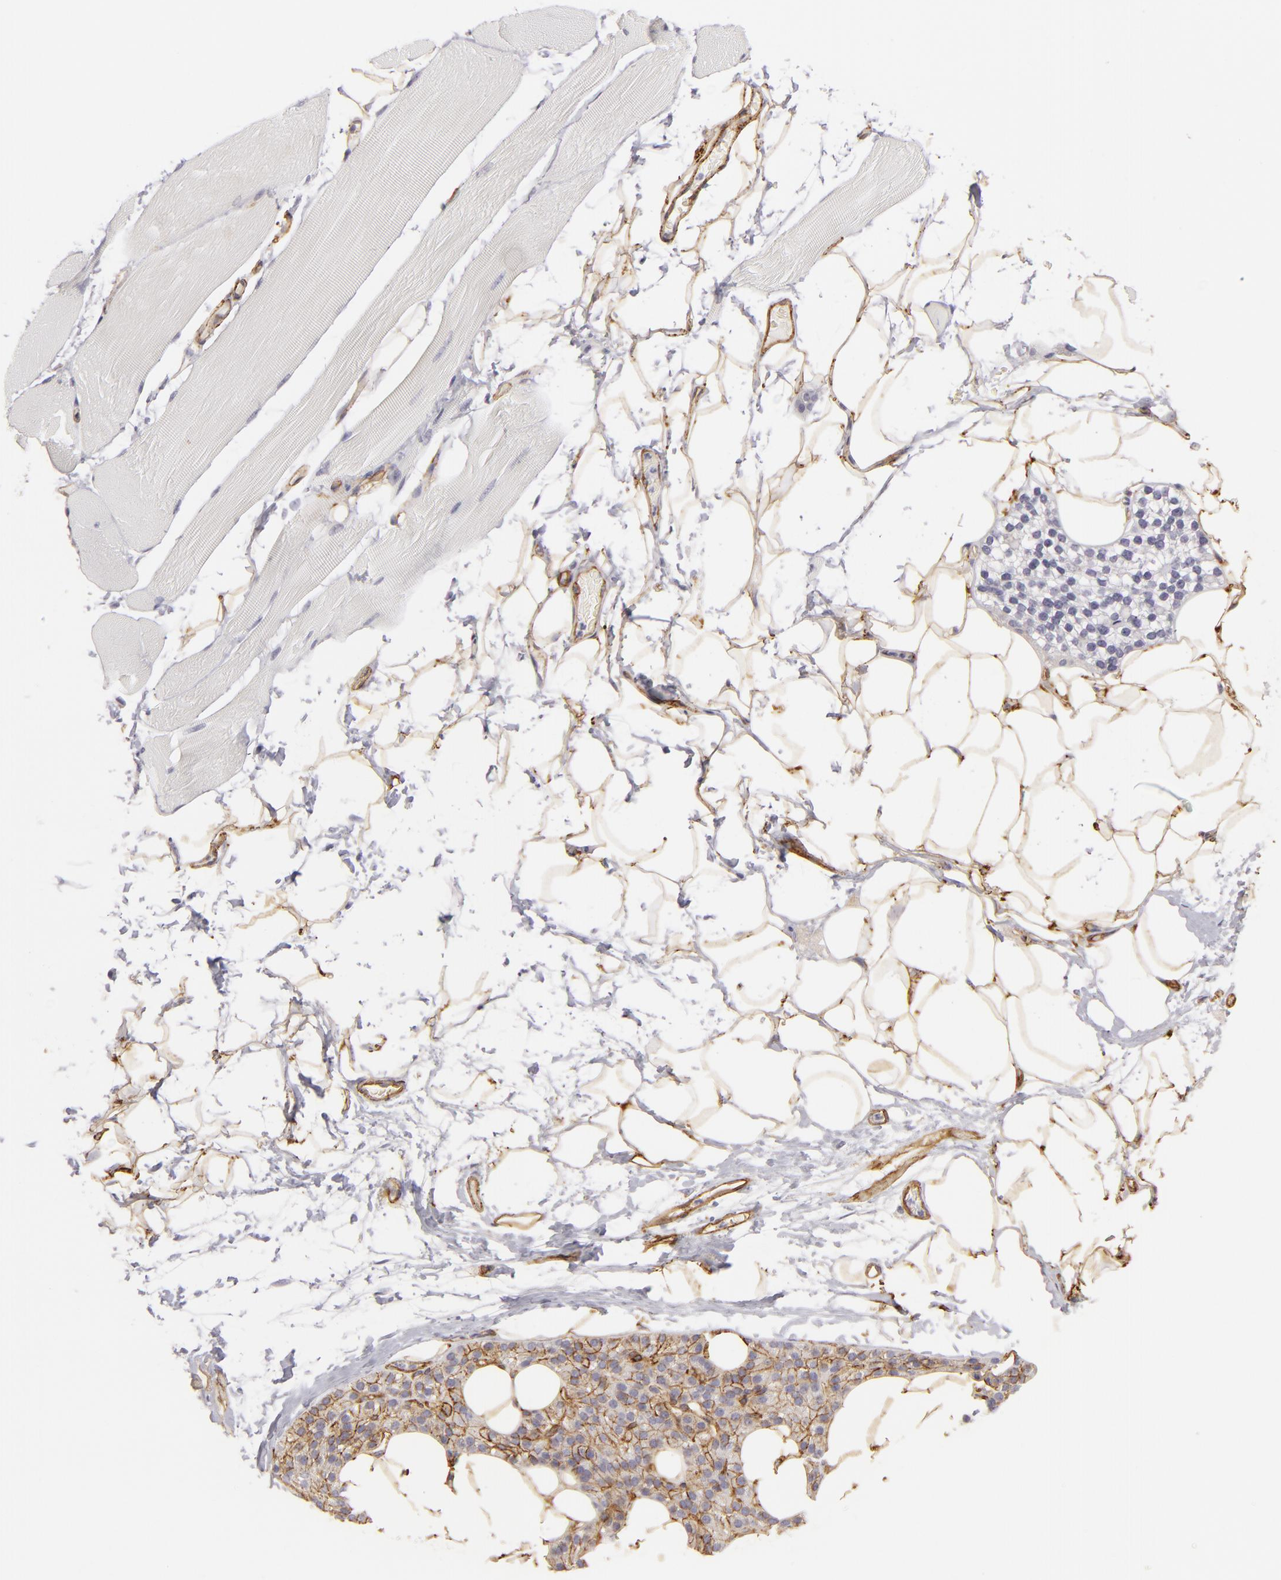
{"staining": {"intensity": "negative", "quantity": "none", "location": "none"}, "tissue": "skeletal muscle", "cell_type": "Myocytes", "image_type": "normal", "snomed": [{"axis": "morphology", "description": "Normal tissue, NOS"}, {"axis": "topography", "description": "Skeletal muscle"}, {"axis": "topography", "description": "Parathyroid gland"}], "caption": "IHC micrograph of benign skeletal muscle: skeletal muscle stained with DAB reveals no significant protein expression in myocytes. Nuclei are stained in blue.", "gene": "MCAM", "patient": {"sex": "female", "age": 37}}